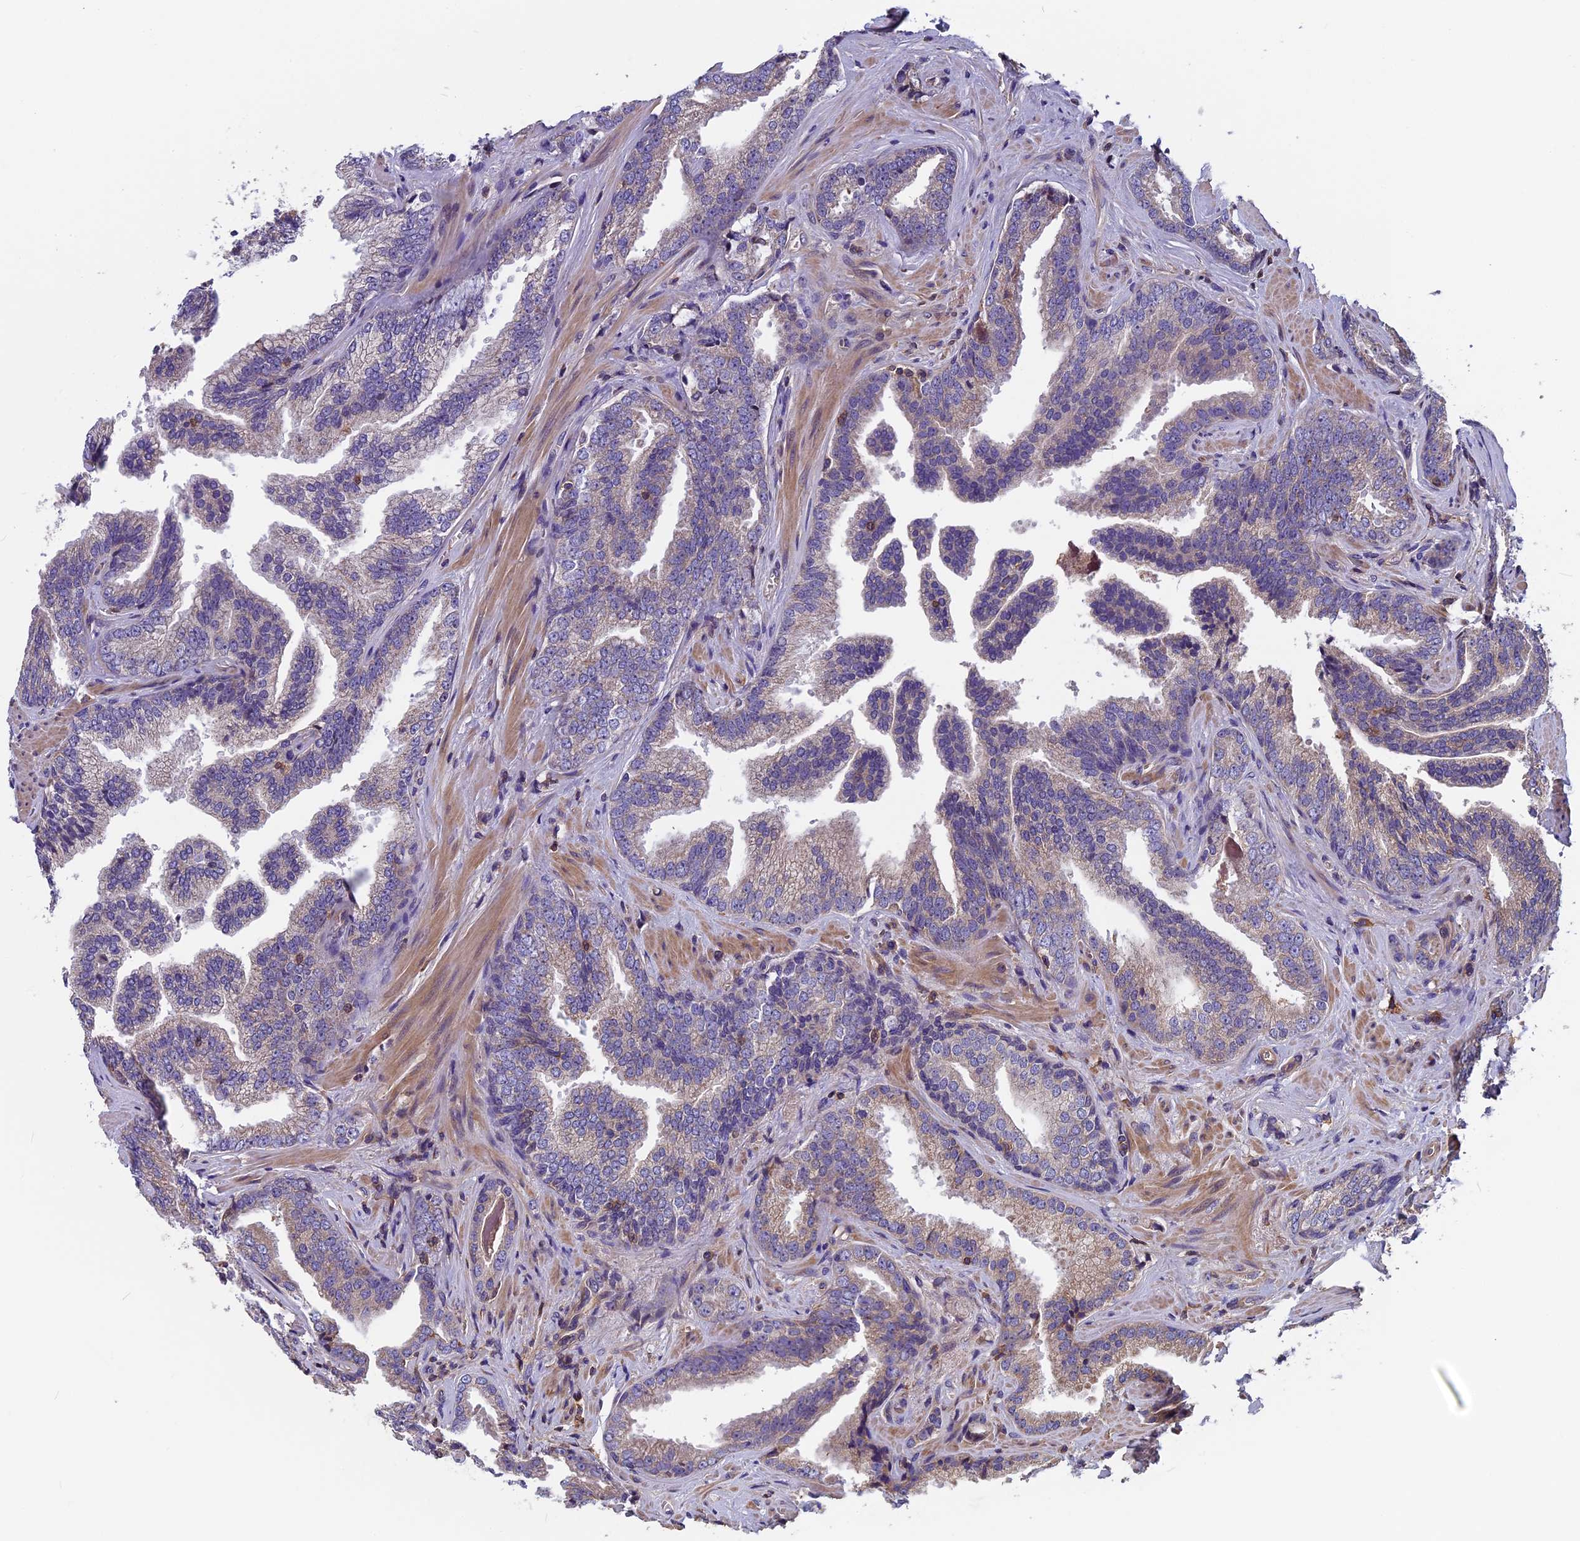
{"staining": {"intensity": "weak", "quantity": "<25%", "location": "cytoplasmic/membranous"}, "tissue": "prostate cancer", "cell_type": "Tumor cells", "image_type": "cancer", "snomed": [{"axis": "morphology", "description": "Adenocarcinoma, High grade"}, {"axis": "topography", "description": "Prostate"}], "caption": "Image shows no protein expression in tumor cells of prostate cancer tissue.", "gene": "CCDC153", "patient": {"sex": "male", "age": 63}}